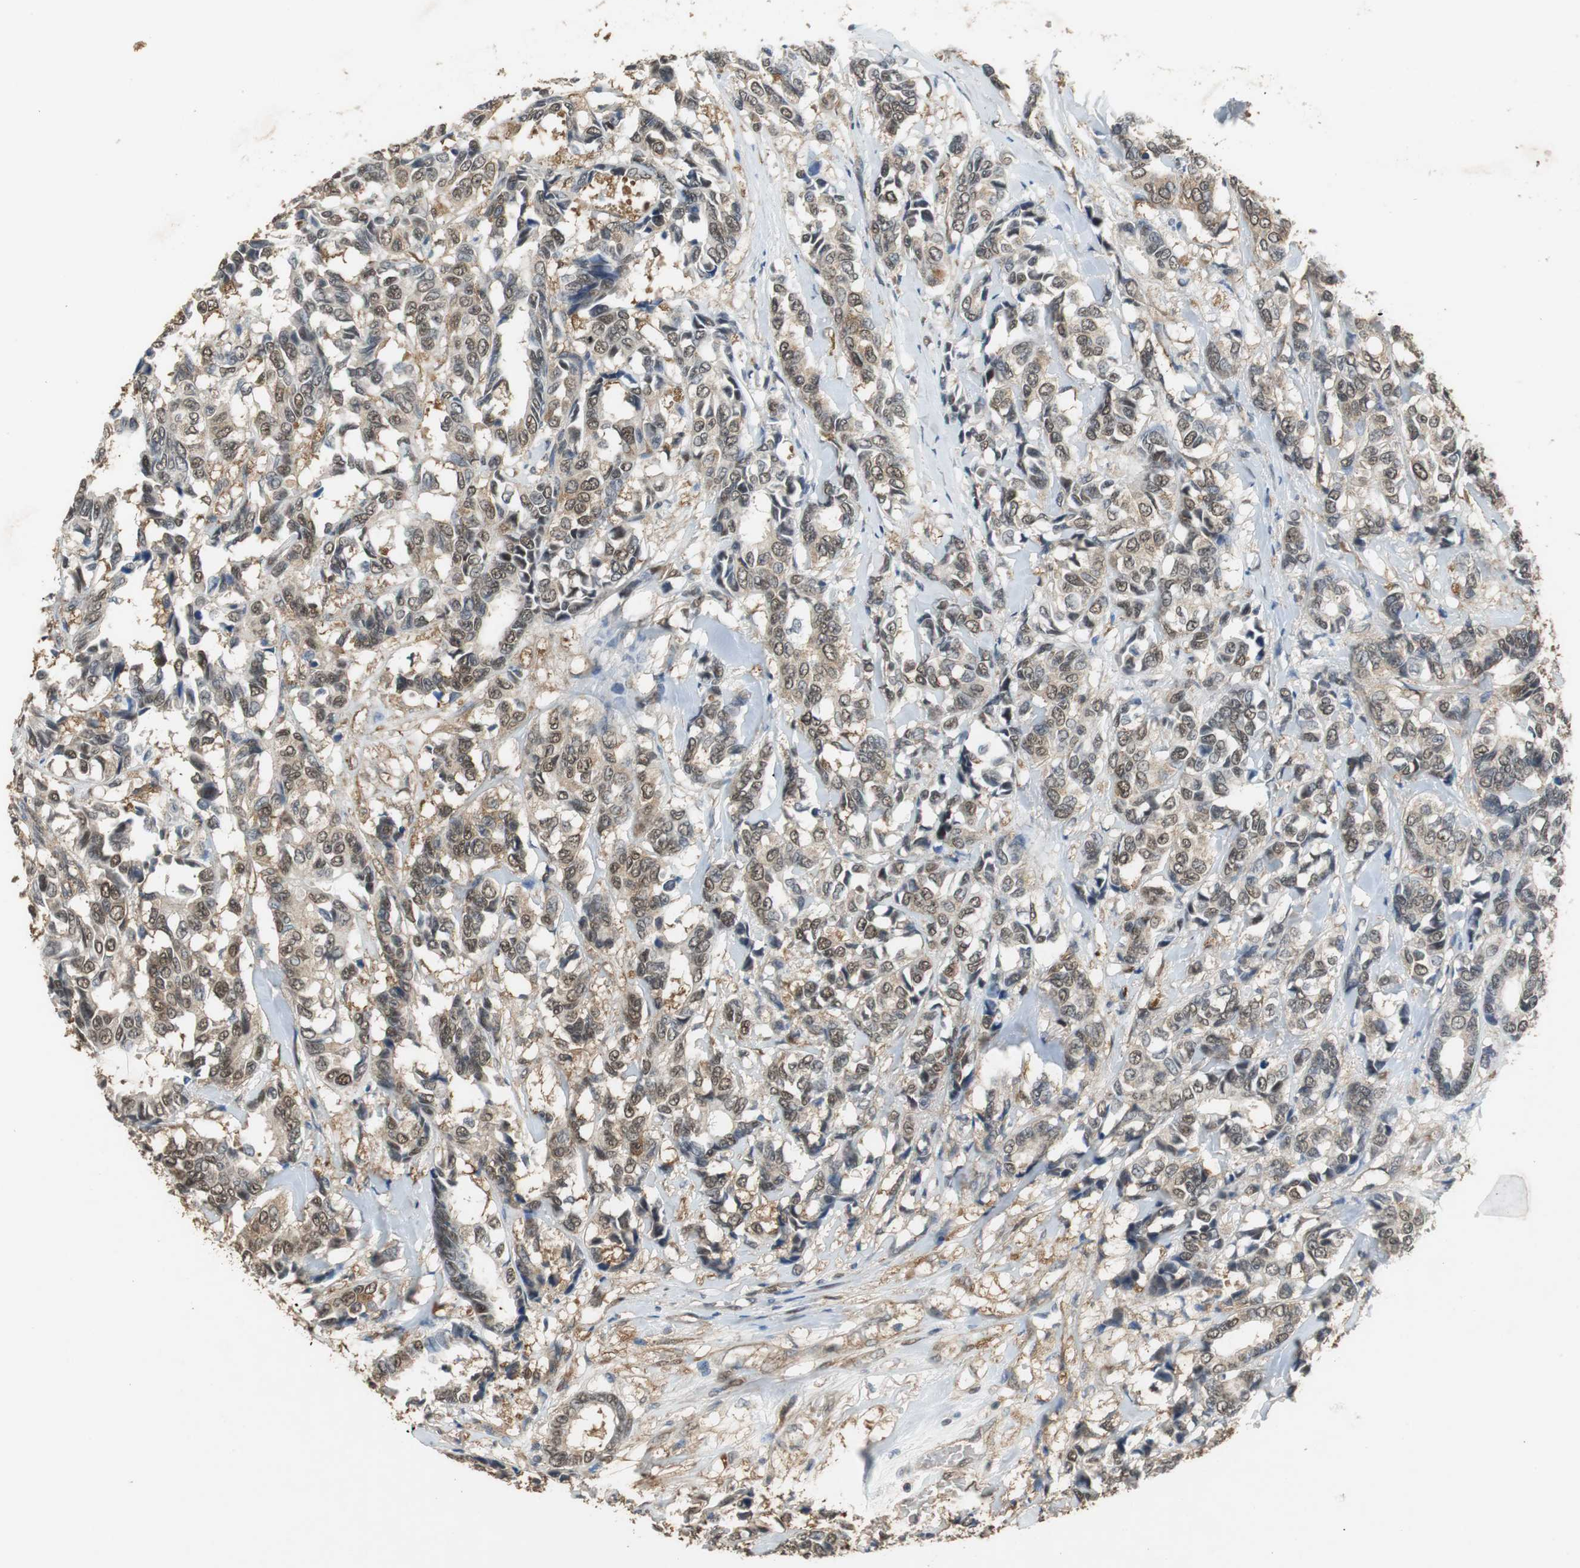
{"staining": {"intensity": "moderate", "quantity": ">75%", "location": "cytoplasmic/membranous,nuclear"}, "tissue": "breast cancer", "cell_type": "Tumor cells", "image_type": "cancer", "snomed": [{"axis": "morphology", "description": "Duct carcinoma"}, {"axis": "topography", "description": "Breast"}], "caption": "Moderate cytoplasmic/membranous and nuclear protein staining is seen in approximately >75% of tumor cells in breast infiltrating ductal carcinoma. The staining was performed using DAB, with brown indicating positive protein expression. Nuclei are stained blue with hematoxylin.", "gene": "UBQLN2", "patient": {"sex": "female", "age": 87}}